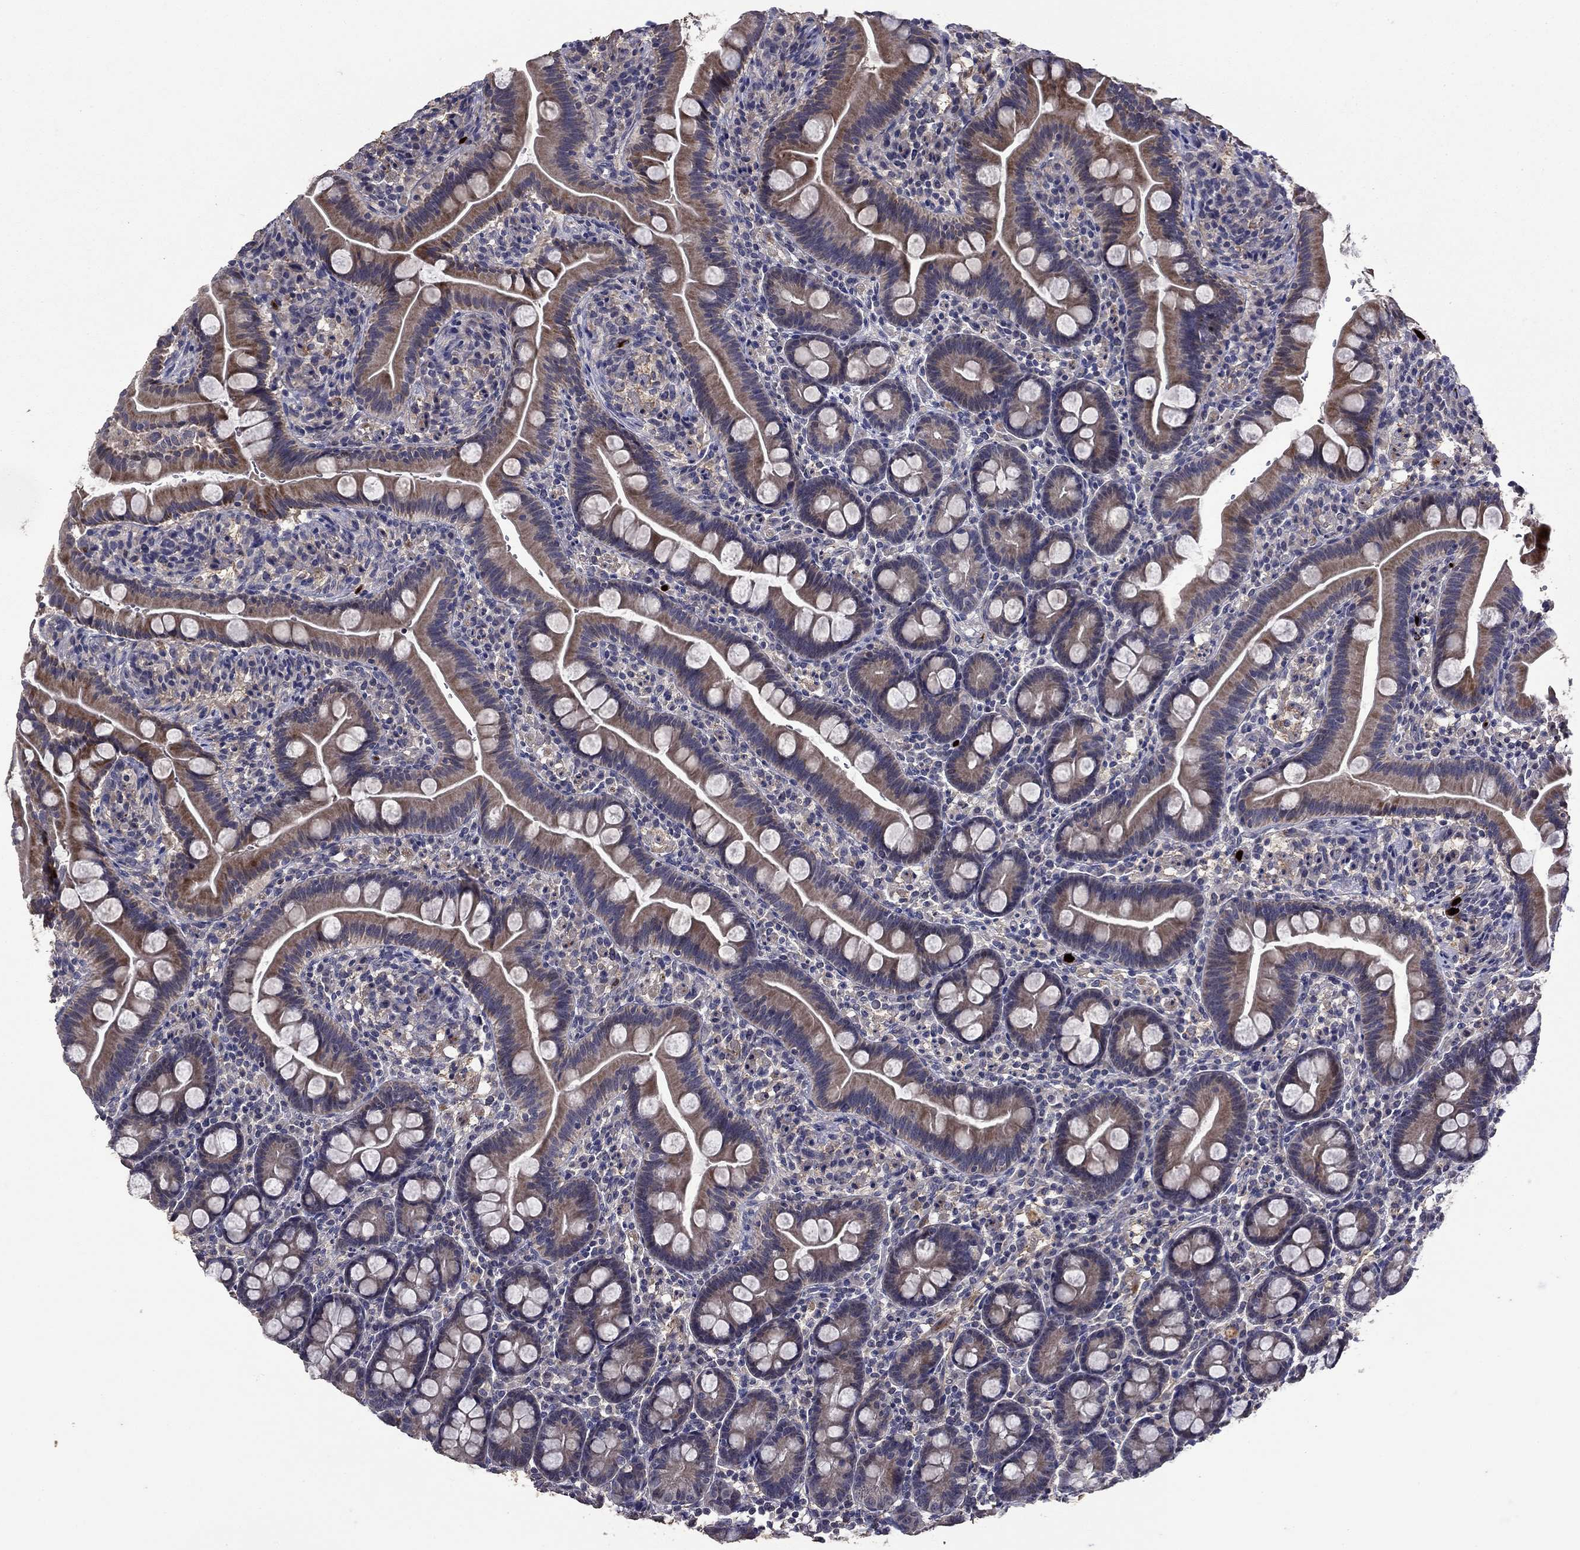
{"staining": {"intensity": "moderate", "quantity": ">75%", "location": "cytoplasmic/membranous"}, "tissue": "small intestine", "cell_type": "Glandular cells", "image_type": "normal", "snomed": [{"axis": "morphology", "description": "Normal tissue, NOS"}, {"axis": "topography", "description": "Small intestine"}], "caption": "Moderate cytoplasmic/membranous protein positivity is seen in approximately >75% of glandular cells in small intestine. (DAB IHC with brightfield microscopy, high magnification).", "gene": "SATB1", "patient": {"sex": "female", "age": 44}}